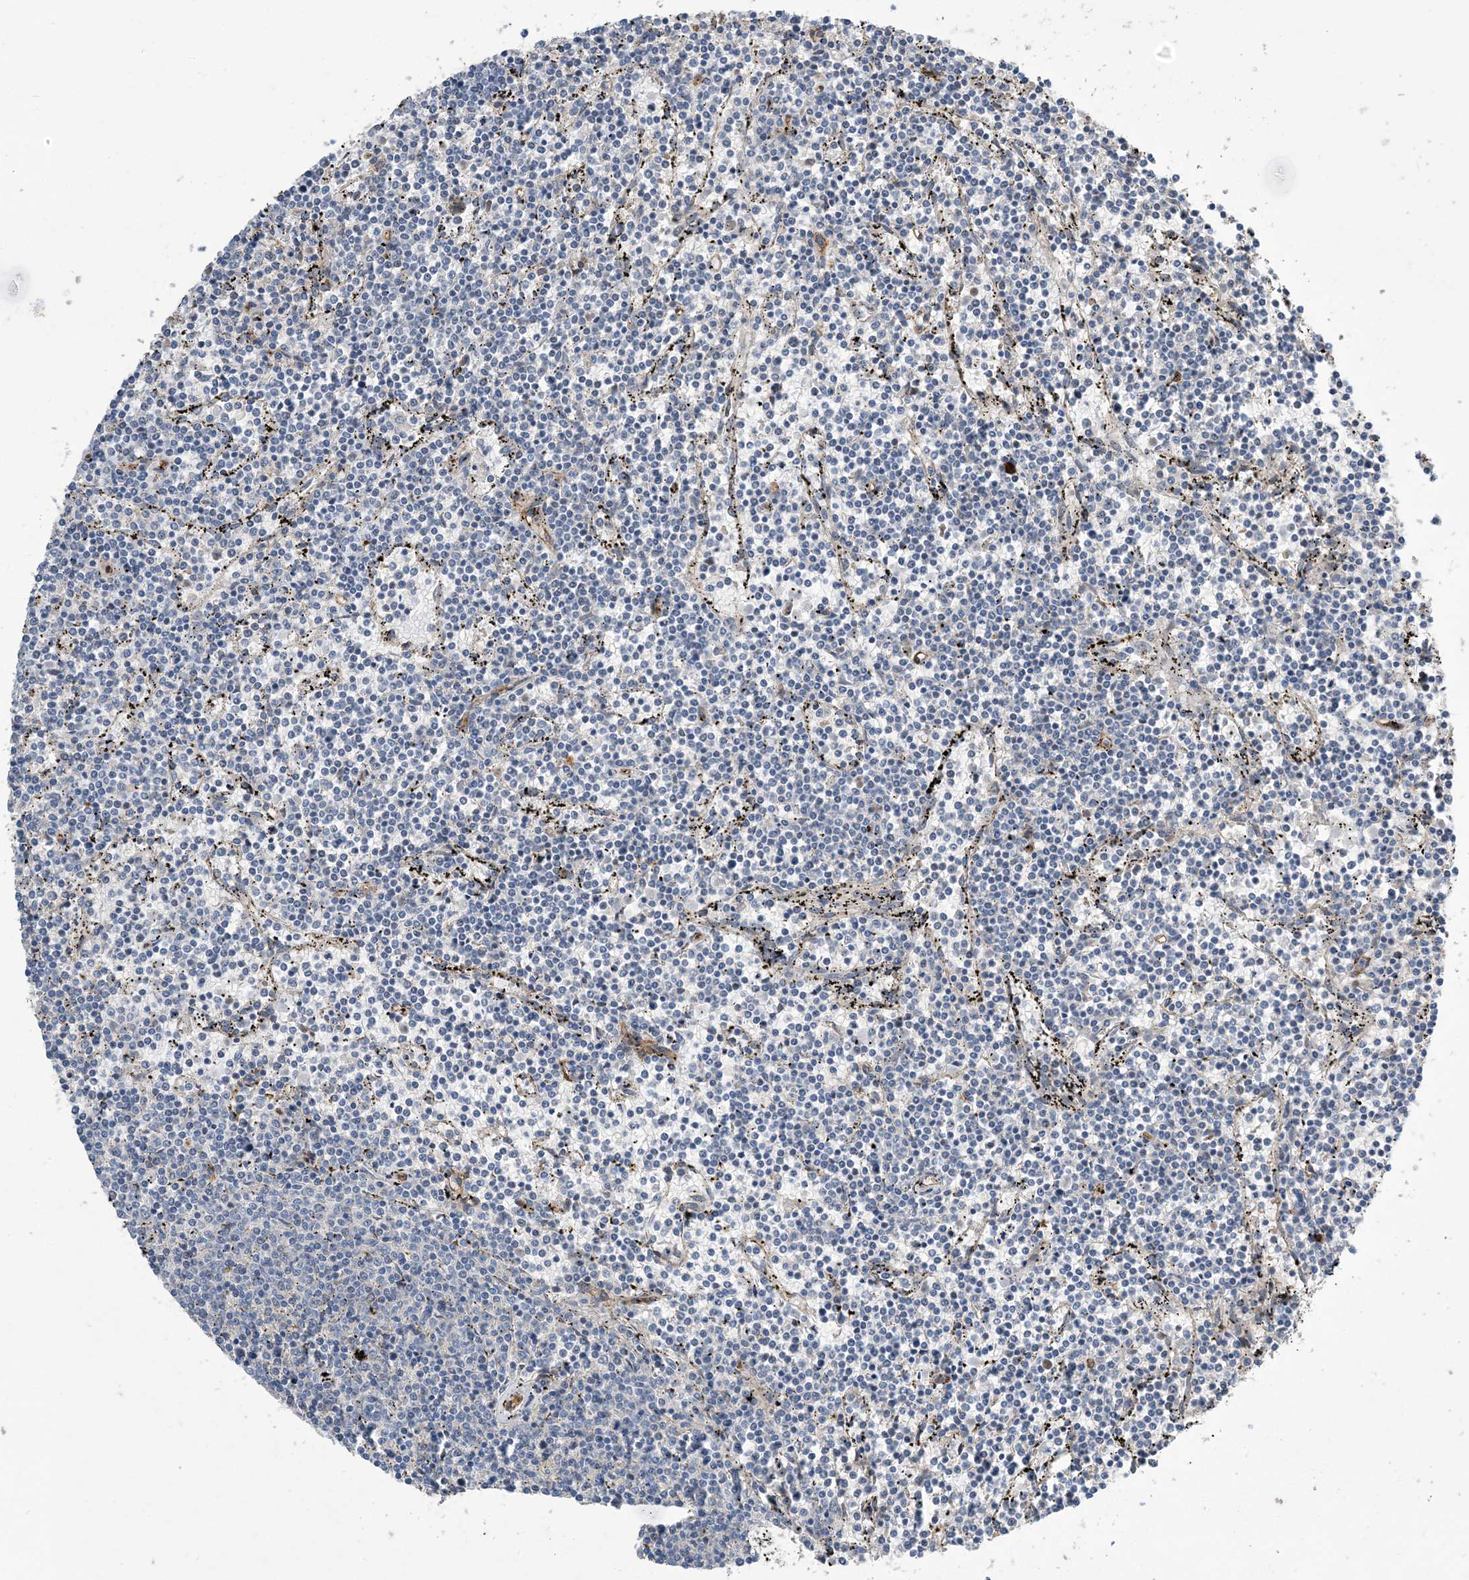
{"staining": {"intensity": "negative", "quantity": "none", "location": "none"}, "tissue": "lymphoma", "cell_type": "Tumor cells", "image_type": "cancer", "snomed": [{"axis": "morphology", "description": "Malignant lymphoma, non-Hodgkin's type, Low grade"}, {"axis": "topography", "description": "Spleen"}], "caption": "Human low-grade malignant lymphoma, non-Hodgkin's type stained for a protein using immunohistochemistry shows no staining in tumor cells.", "gene": "AOC1", "patient": {"sex": "female", "age": 50}}